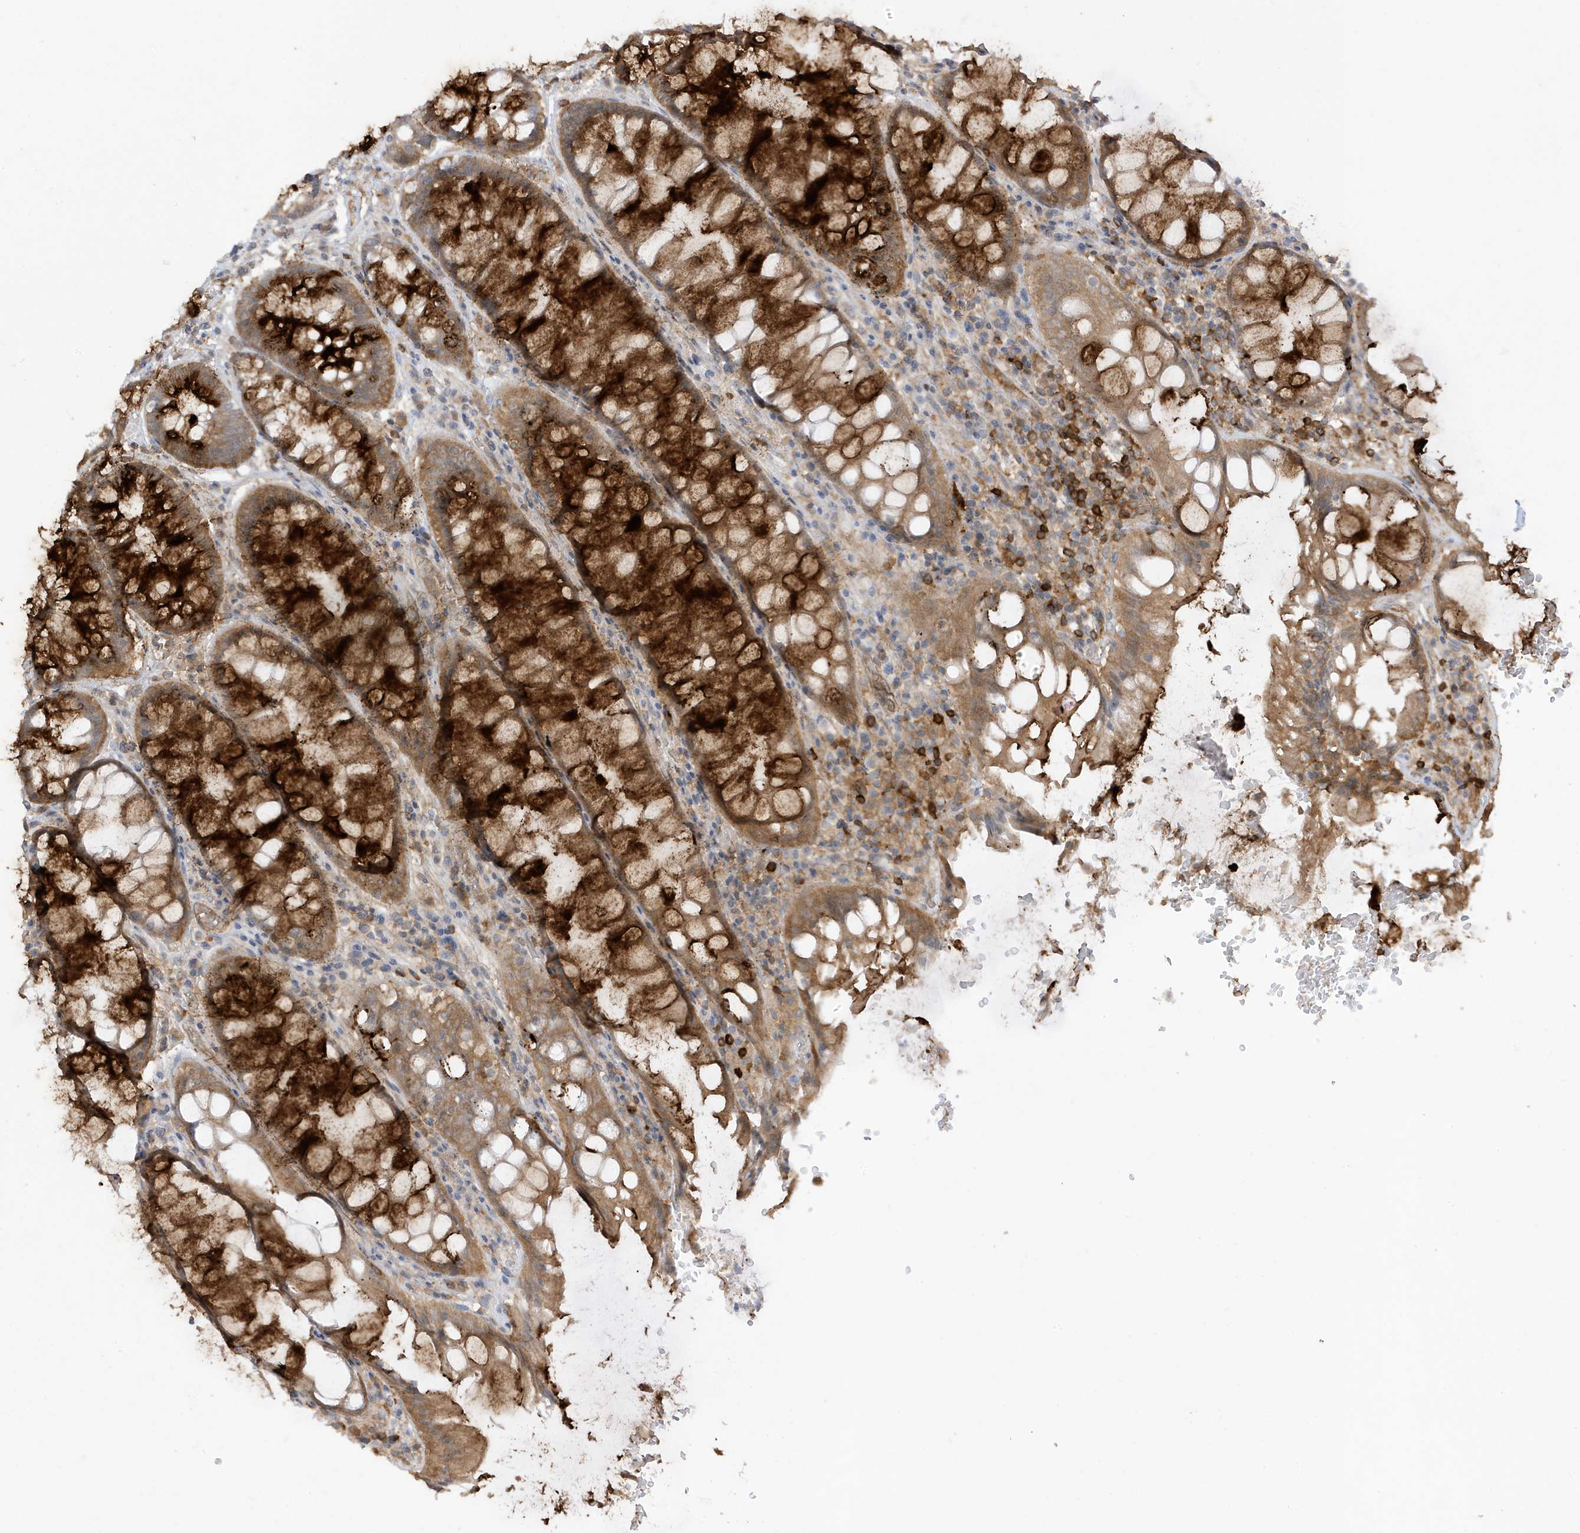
{"staining": {"intensity": "strong", "quantity": ">75%", "location": "cytoplasmic/membranous"}, "tissue": "rectum", "cell_type": "Glandular cells", "image_type": "normal", "snomed": [{"axis": "morphology", "description": "Normal tissue, NOS"}, {"axis": "topography", "description": "Rectum"}], "caption": "High-power microscopy captured an immunohistochemistry image of normal rectum, revealing strong cytoplasmic/membranous positivity in approximately >75% of glandular cells.", "gene": "PHACTR2", "patient": {"sex": "male", "age": 64}}